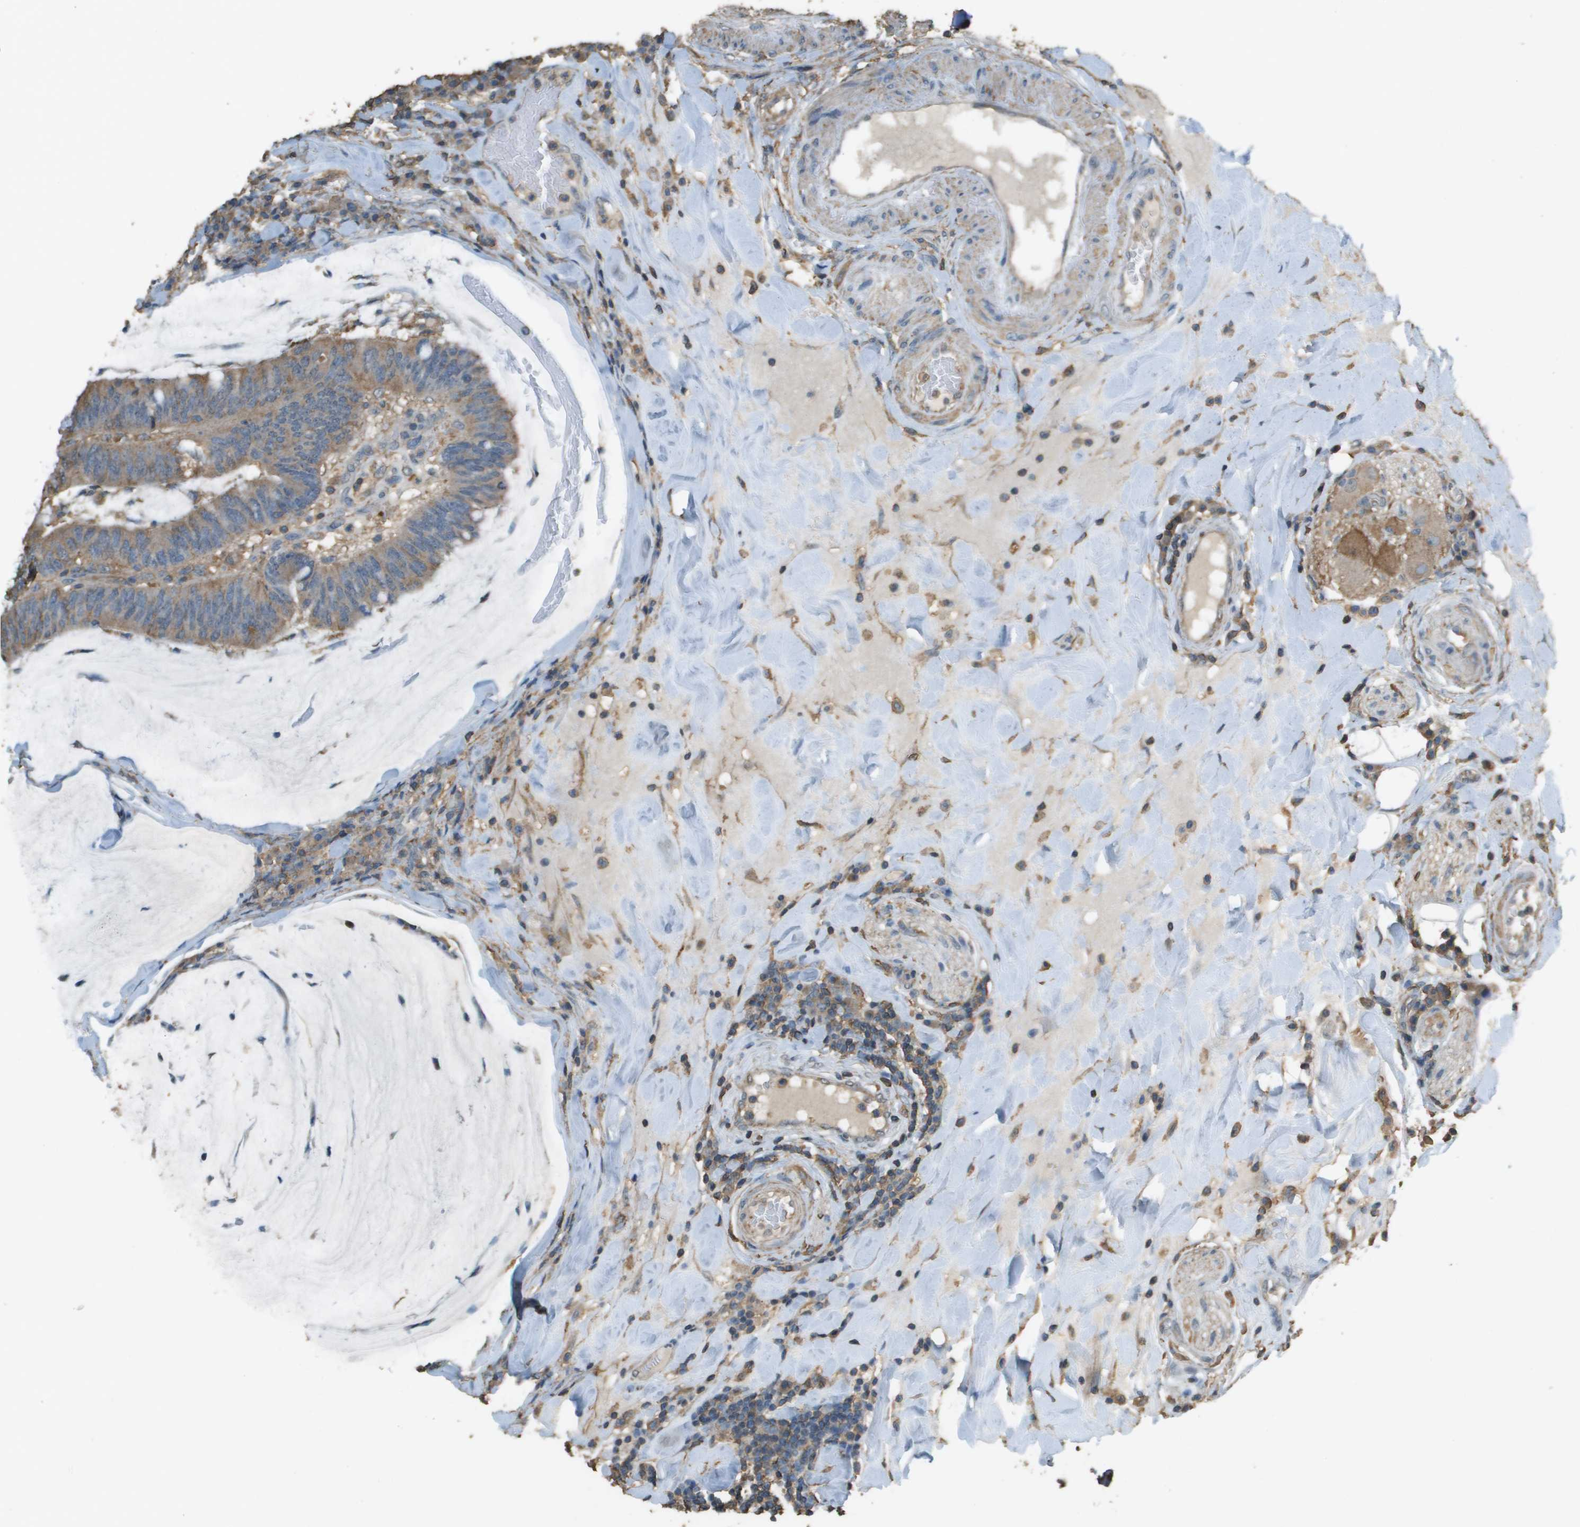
{"staining": {"intensity": "moderate", "quantity": ">75%", "location": "cytoplasmic/membranous"}, "tissue": "colorectal cancer", "cell_type": "Tumor cells", "image_type": "cancer", "snomed": [{"axis": "morphology", "description": "Normal tissue, NOS"}, {"axis": "morphology", "description": "Adenocarcinoma, NOS"}, {"axis": "topography", "description": "Colon"}], "caption": "Colorectal cancer (adenocarcinoma) stained with a brown dye reveals moderate cytoplasmic/membranous positive staining in approximately >75% of tumor cells.", "gene": "MS4A7", "patient": {"sex": "female", "age": 66}}